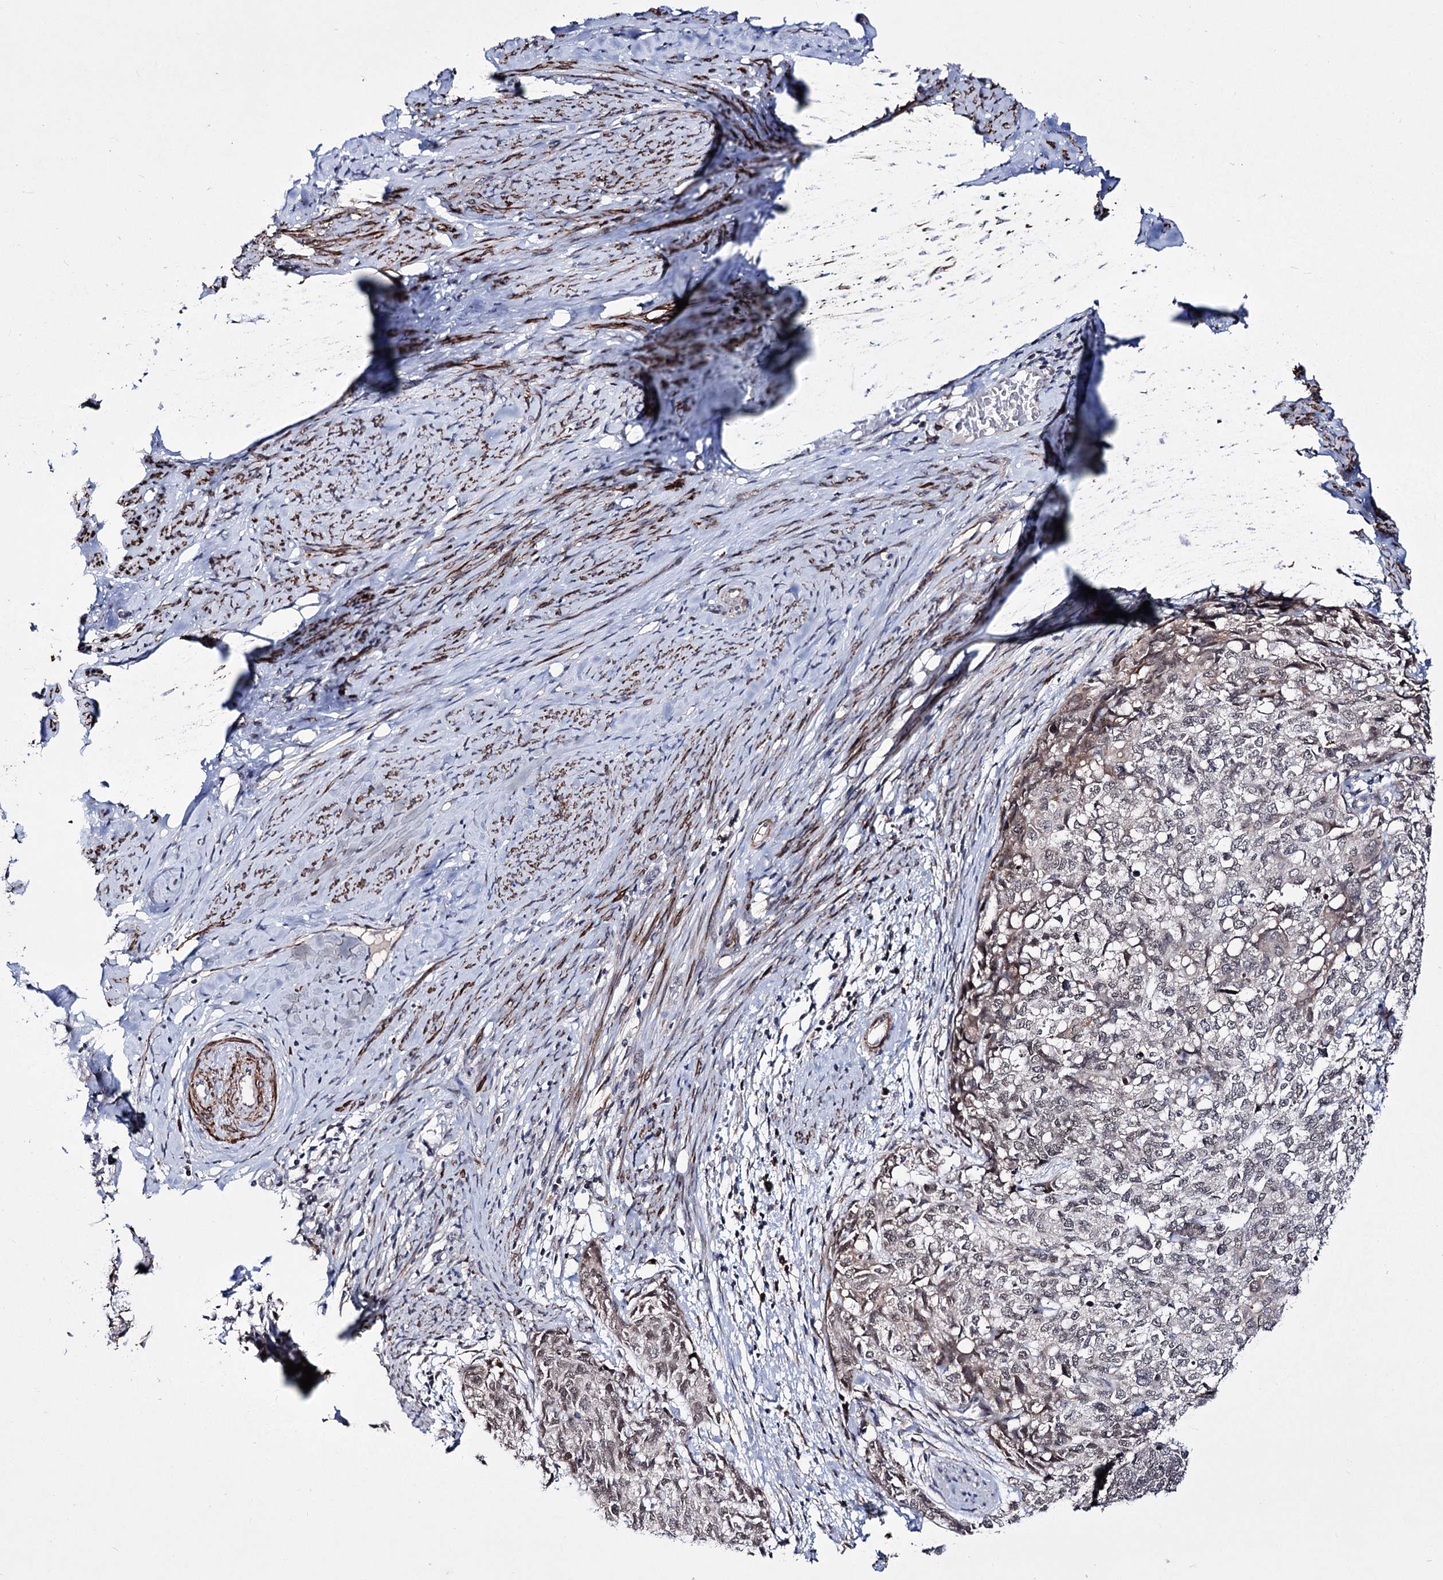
{"staining": {"intensity": "weak", "quantity": "<25%", "location": "nuclear"}, "tissue": "cervical cancer", "cell_type": "Tumor cells", "image_type": "cancer", "snomed": [{"axis": "morphology", "description": "Squamous cell carcinoma, NOS"}, {"axis": "topography", "description": "Cervix"}], "caption": "Cervical cancer stained for a protein using immunohistochemistry reveals no staining tumor cells.", "gene": "PPRC1", "patient": {"sex": "female", "age": 63}}